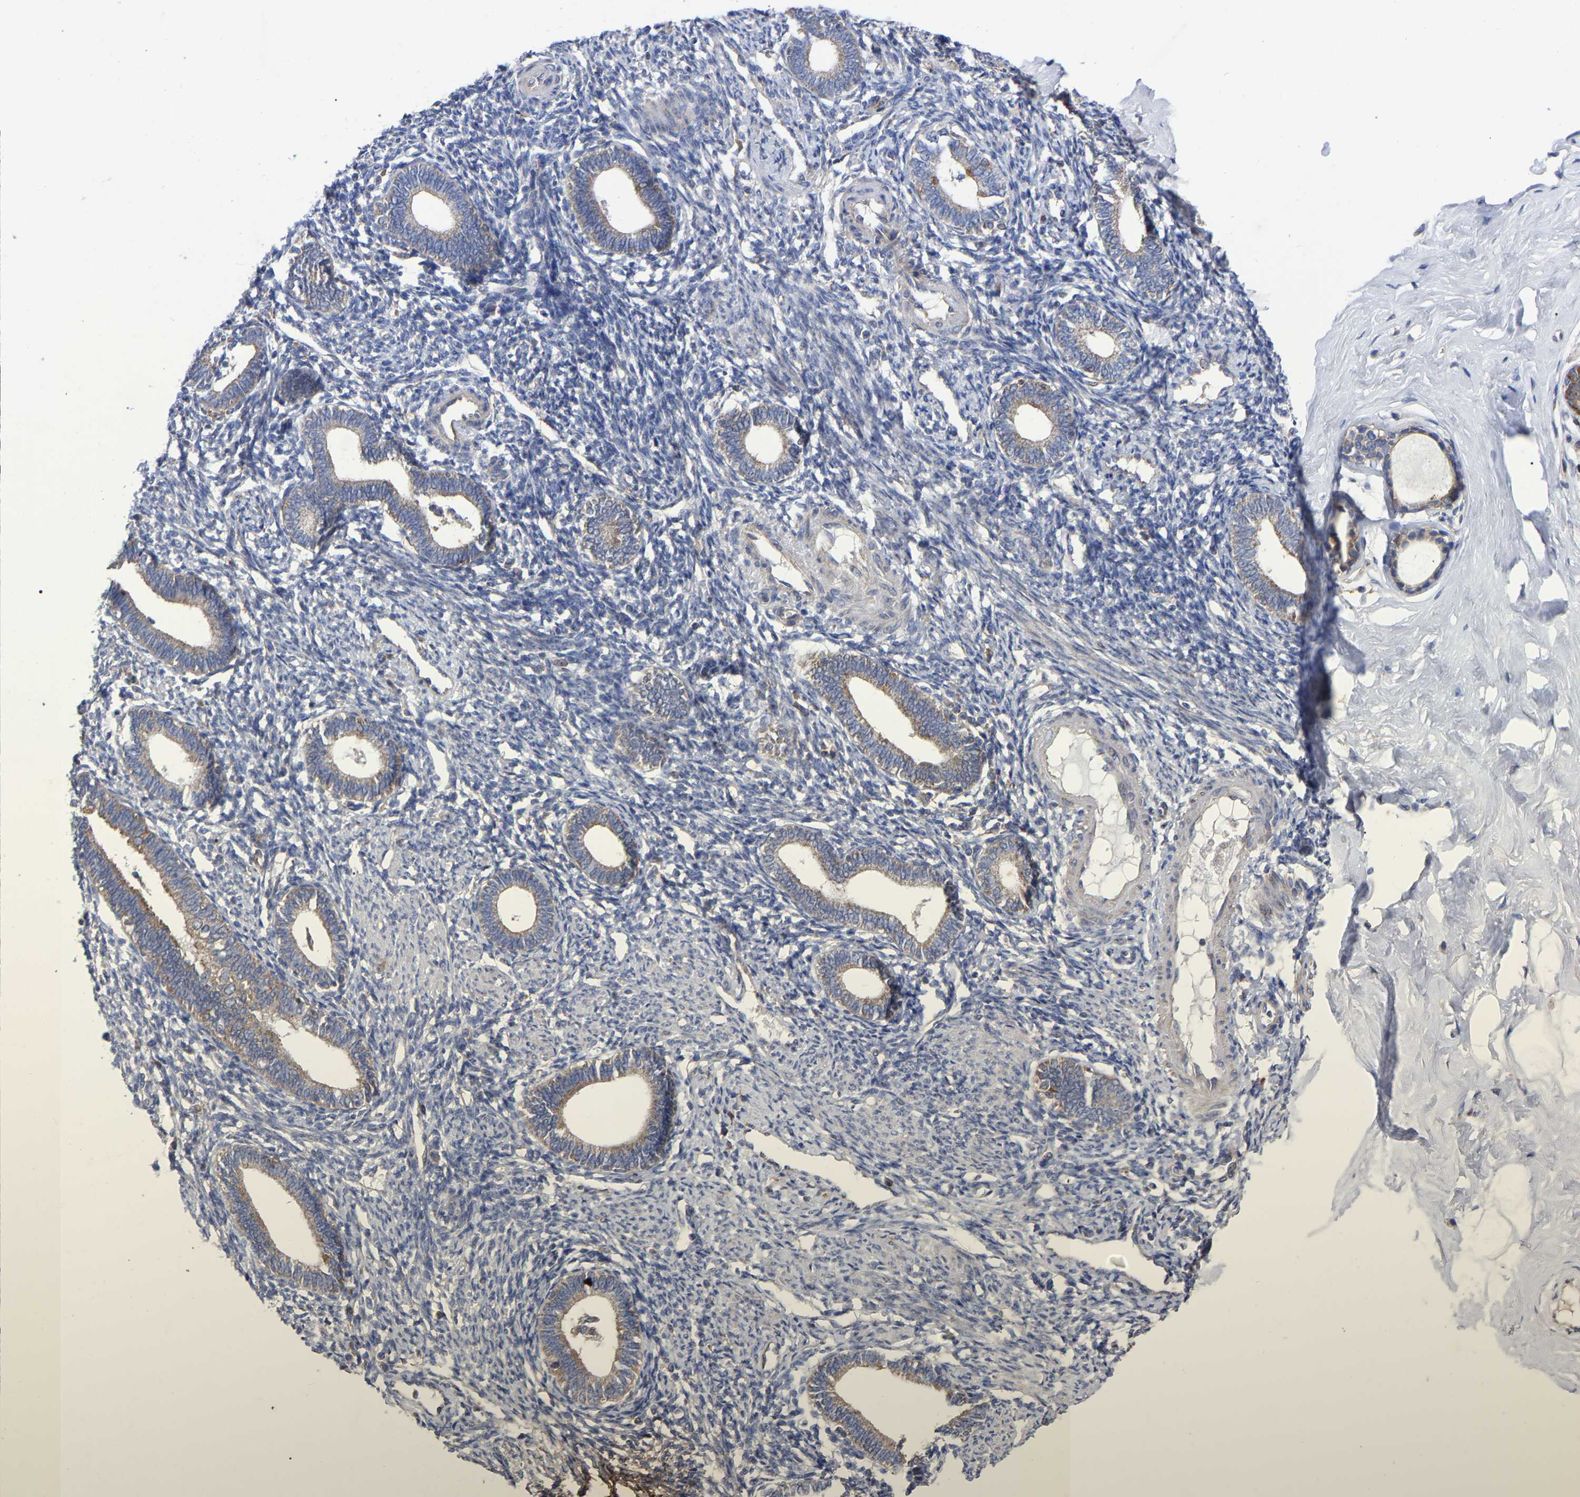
{"staining": {"intensity": "weak", "quantity": "<25%", "location": "cytoplasmic/membranous"}, "tissue": "endometrium", "cell_type": "Cells in endometrial stroma", "image_type": "normal", "snomed": [{"axis": "morphology", "description": "Normal tissue, NOS"}, {"axis": "topography", "description": "Endometrium"}], "caption": "A high-resolution image shows immunohistochemistry (IHC) staining of normal endometrium, which reveals no significant staining in cells in endometrial stroma. Brightfield microscopy of immunohistochemistry (IHC) stained with DAB (3,3'-diaminobenzidine) (brown) and hematoxylin (blue), captured at high magnification.", "gene": "TCP1", "patient": {"sex": "female", "age": 41}}